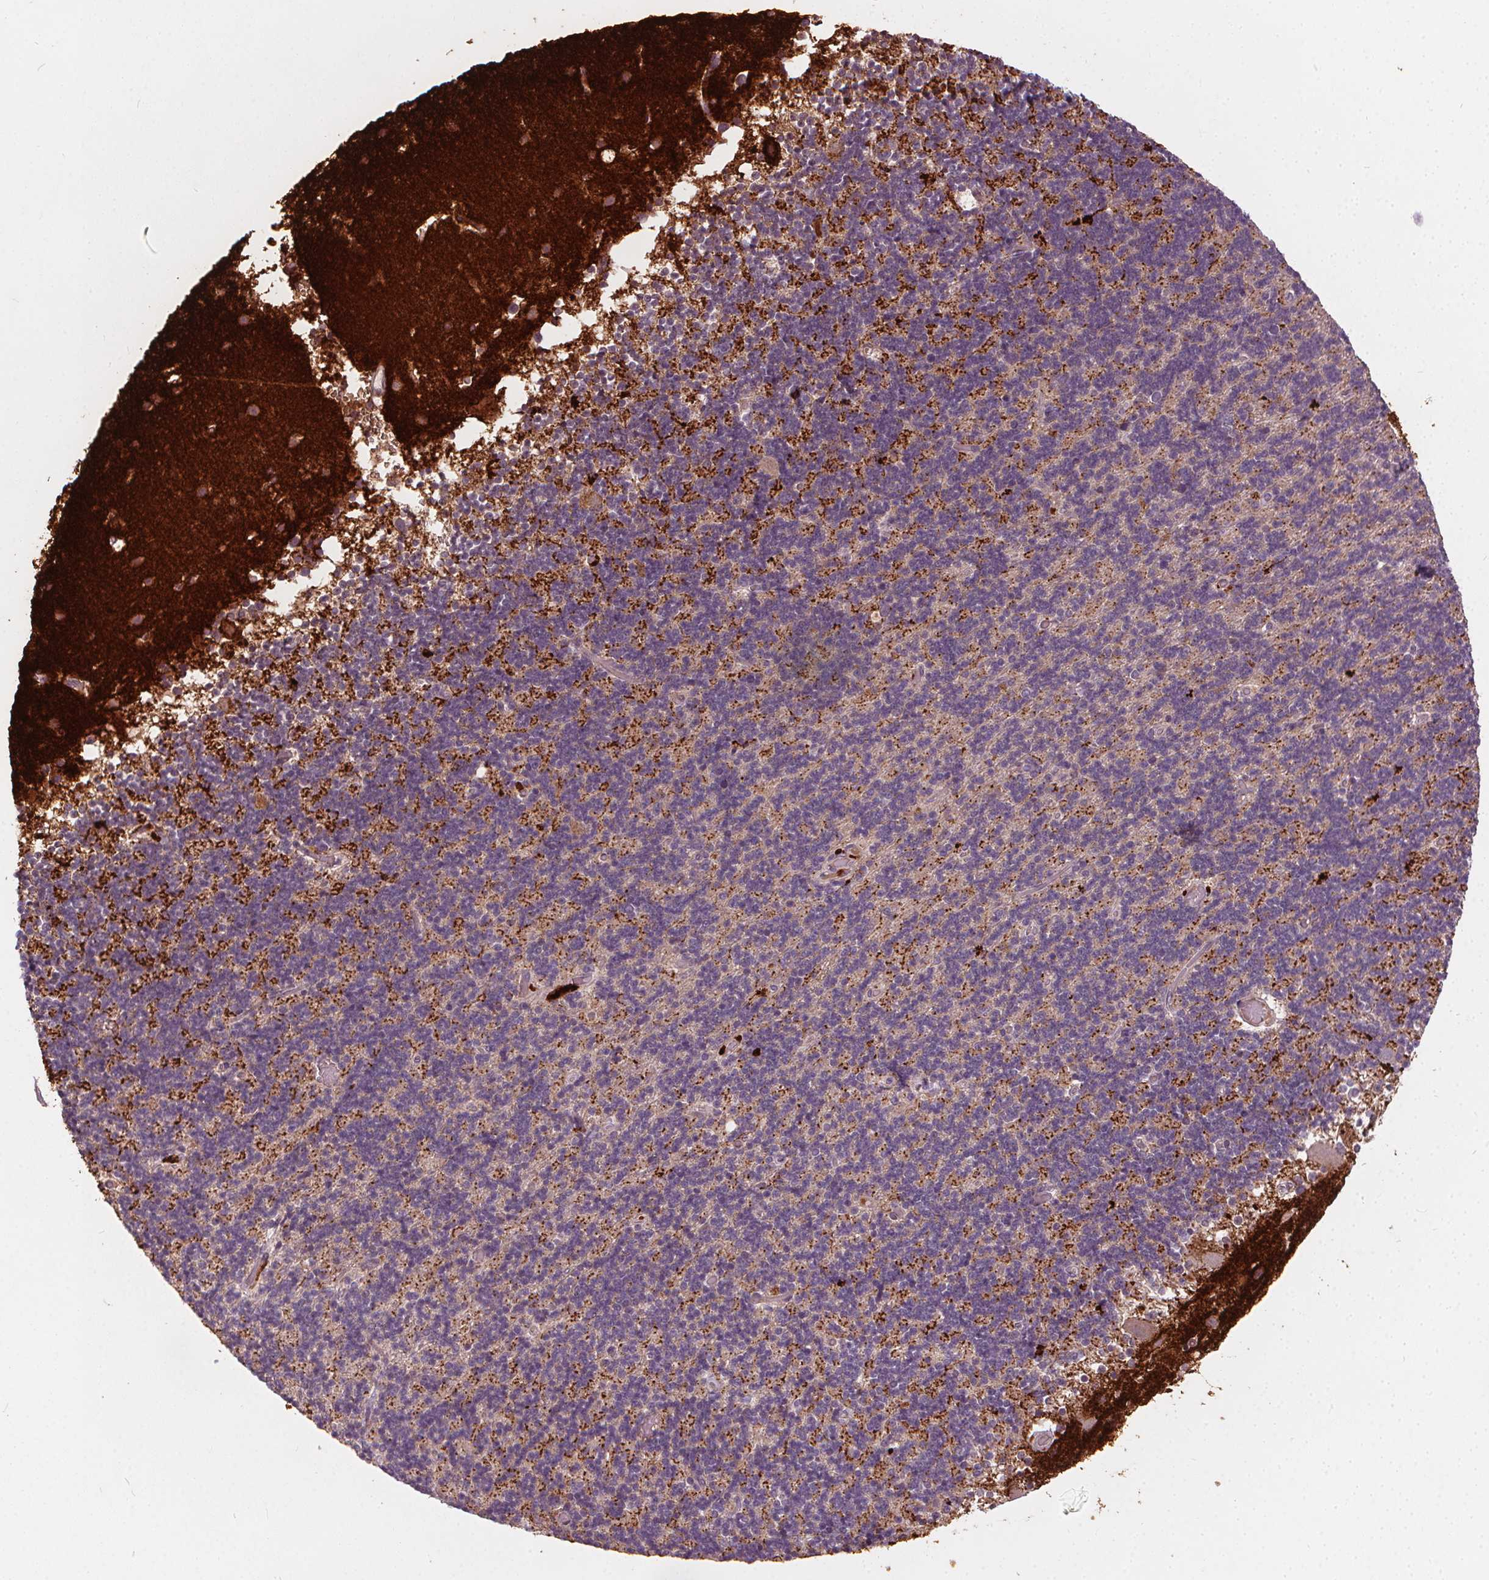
{"staining": {"intensity": "moderate", "quantity": "25%-75%", "location": "cytoplasmic/membranous"}, "tissue": "cerebellum", "cell_type": "Cells in granular layer", "image_type": "normal", "snomed": [{"axis": "morphology", "description": "Normal tissue, NOS"}, {"axis": "topography", "description": "Cerebellum"}], "caption": "Immunohistochemical staining of unremarkable cerebellum demonstrates 25%-75% levels of moderate cytoplasmic/membranous protein positivity in about 25%-75% of cells in granular layer.", "gene": "IPO13", "patient": {"sex": "male", "age": 70}}